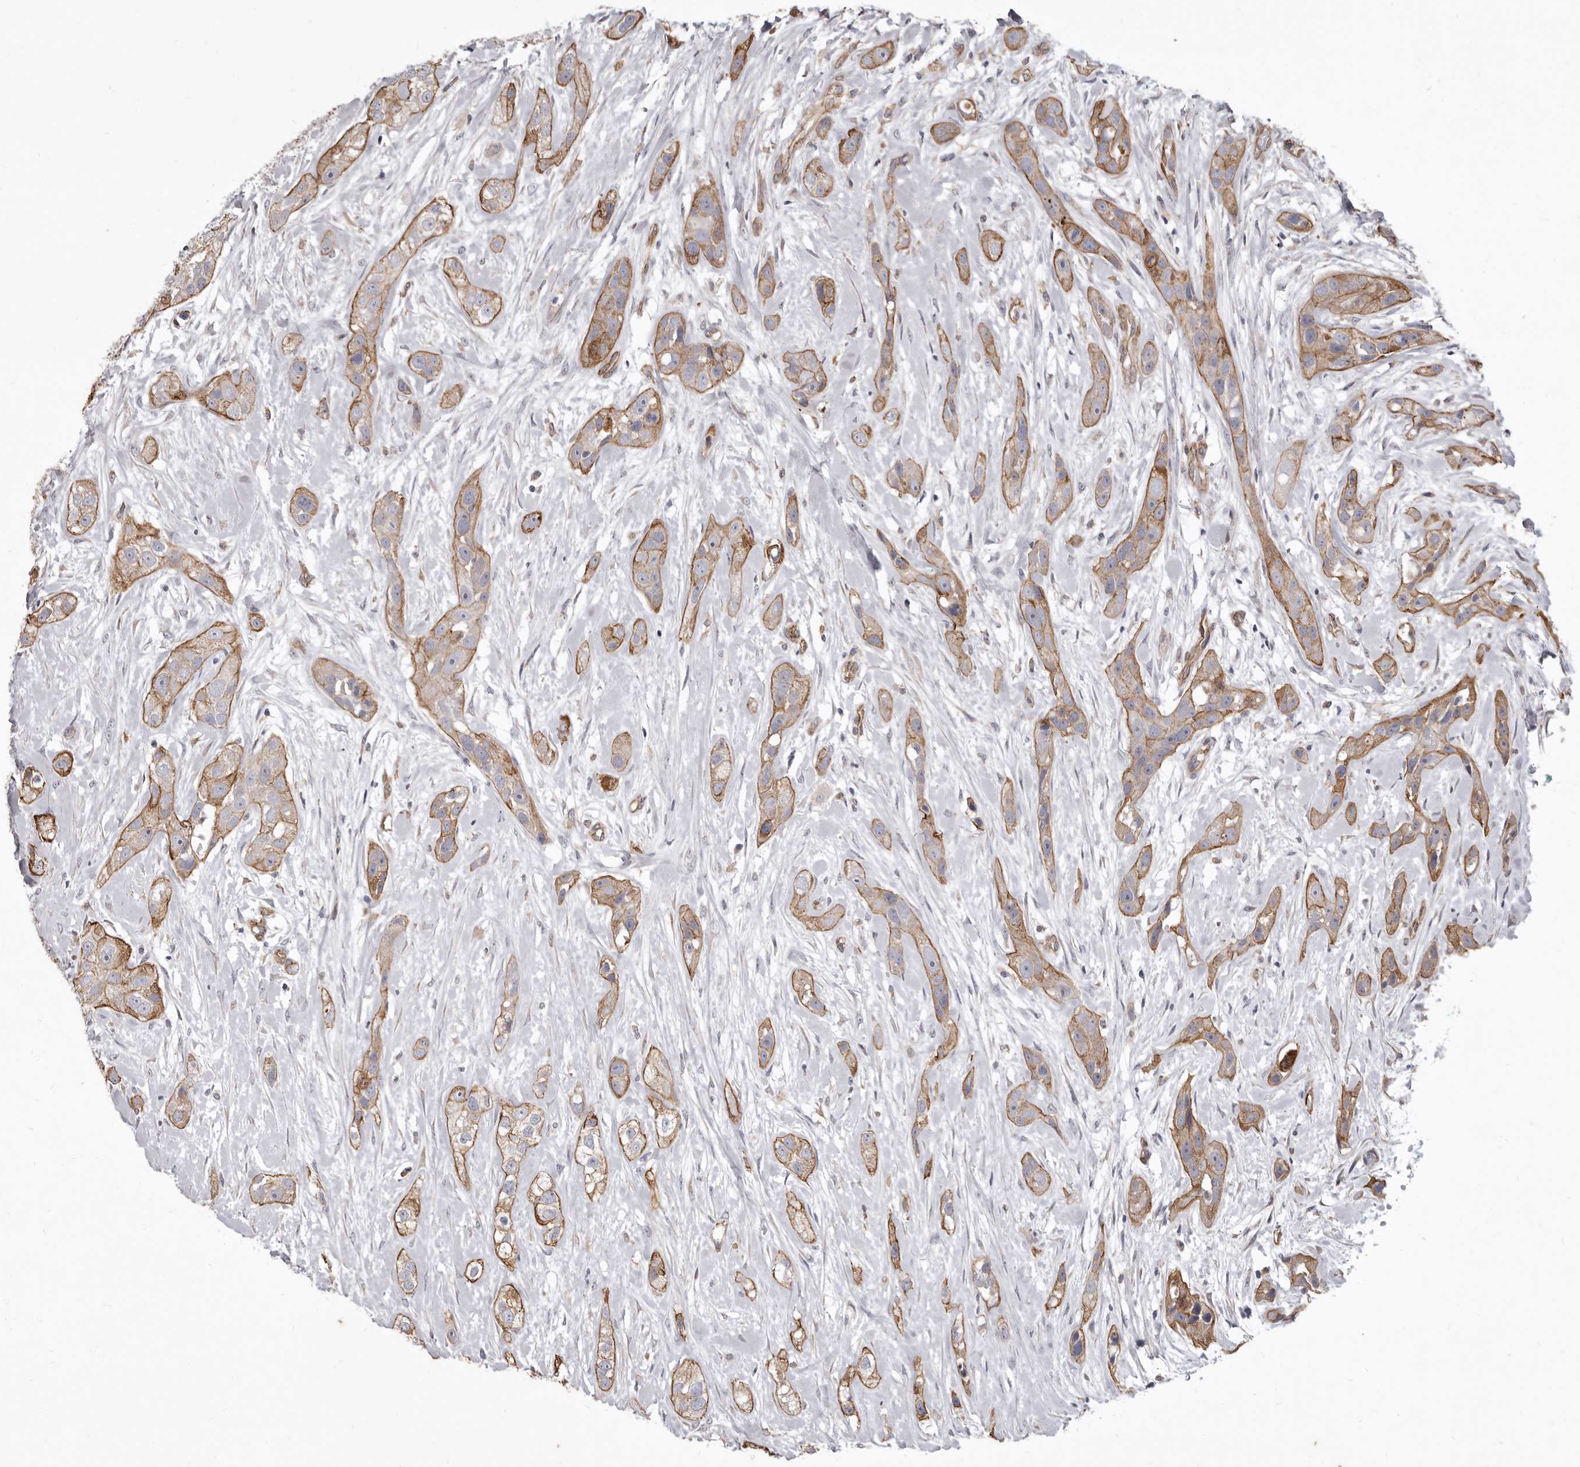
{"staining": {"intensity": "moderate", "quantity": ">75%", "location": "cytoplasmic/membranous"}, "tissue": "head and neck cancer", "cell_type": "Tumor cells", "image_type": "cancer", "snomed": [{"axis": "morphology", "description": "Normal tissue, NOS"}, {"axis": "morphology", "description": "Squamous cell carcinoma, NOS"}, {"axis": "topography", "description": "Skeletal muscle"}, {"axis": "topography", "description": "Head-Neck"}], "caption": "A micrograph of head and neck squamous cell carcinoma stained for a protein reveals moderate cytoplasmic/membranous brown staining in tumor cells.", "gene": "P2RX6", "patient": {"sex": "male", "age": 51}}